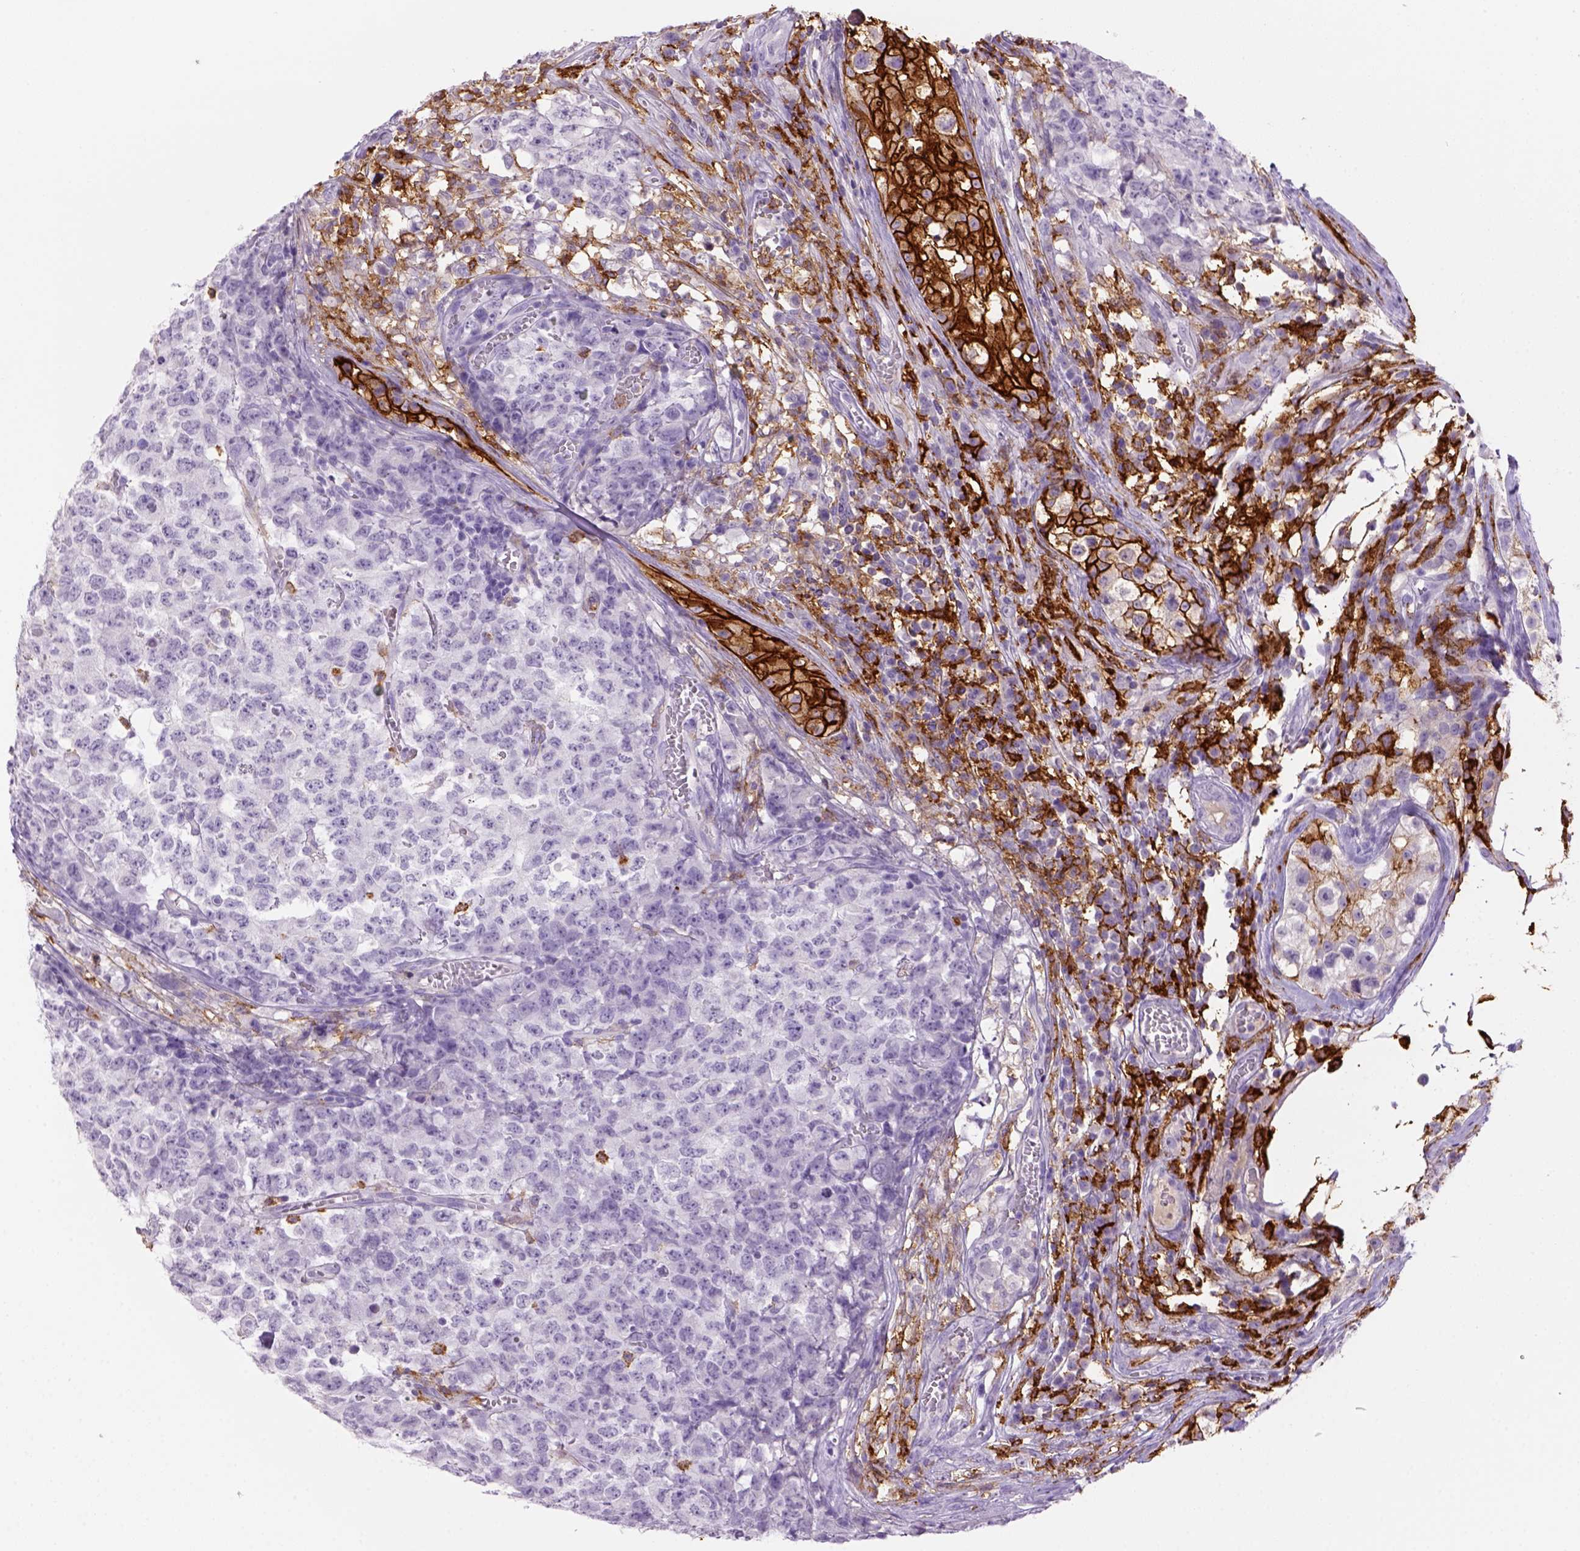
{"staining": {"intensity": "negative", "quantity": "none", "location": "none"}, "tissue": "testis cancer", "cell_type": "Tumor cells", "image_type": "cancer", "snomed": [{"axis": "morphology", "description": "Carcinoma, Embryonal, NOS"}, {"axis": "topography", "description": "Testis"}], "caption": "The image reveals no staining of tumor cells in embryonal carcinoma (testis).", "gene": "CD14", "patient": {"sex": "male", "age": 23}}